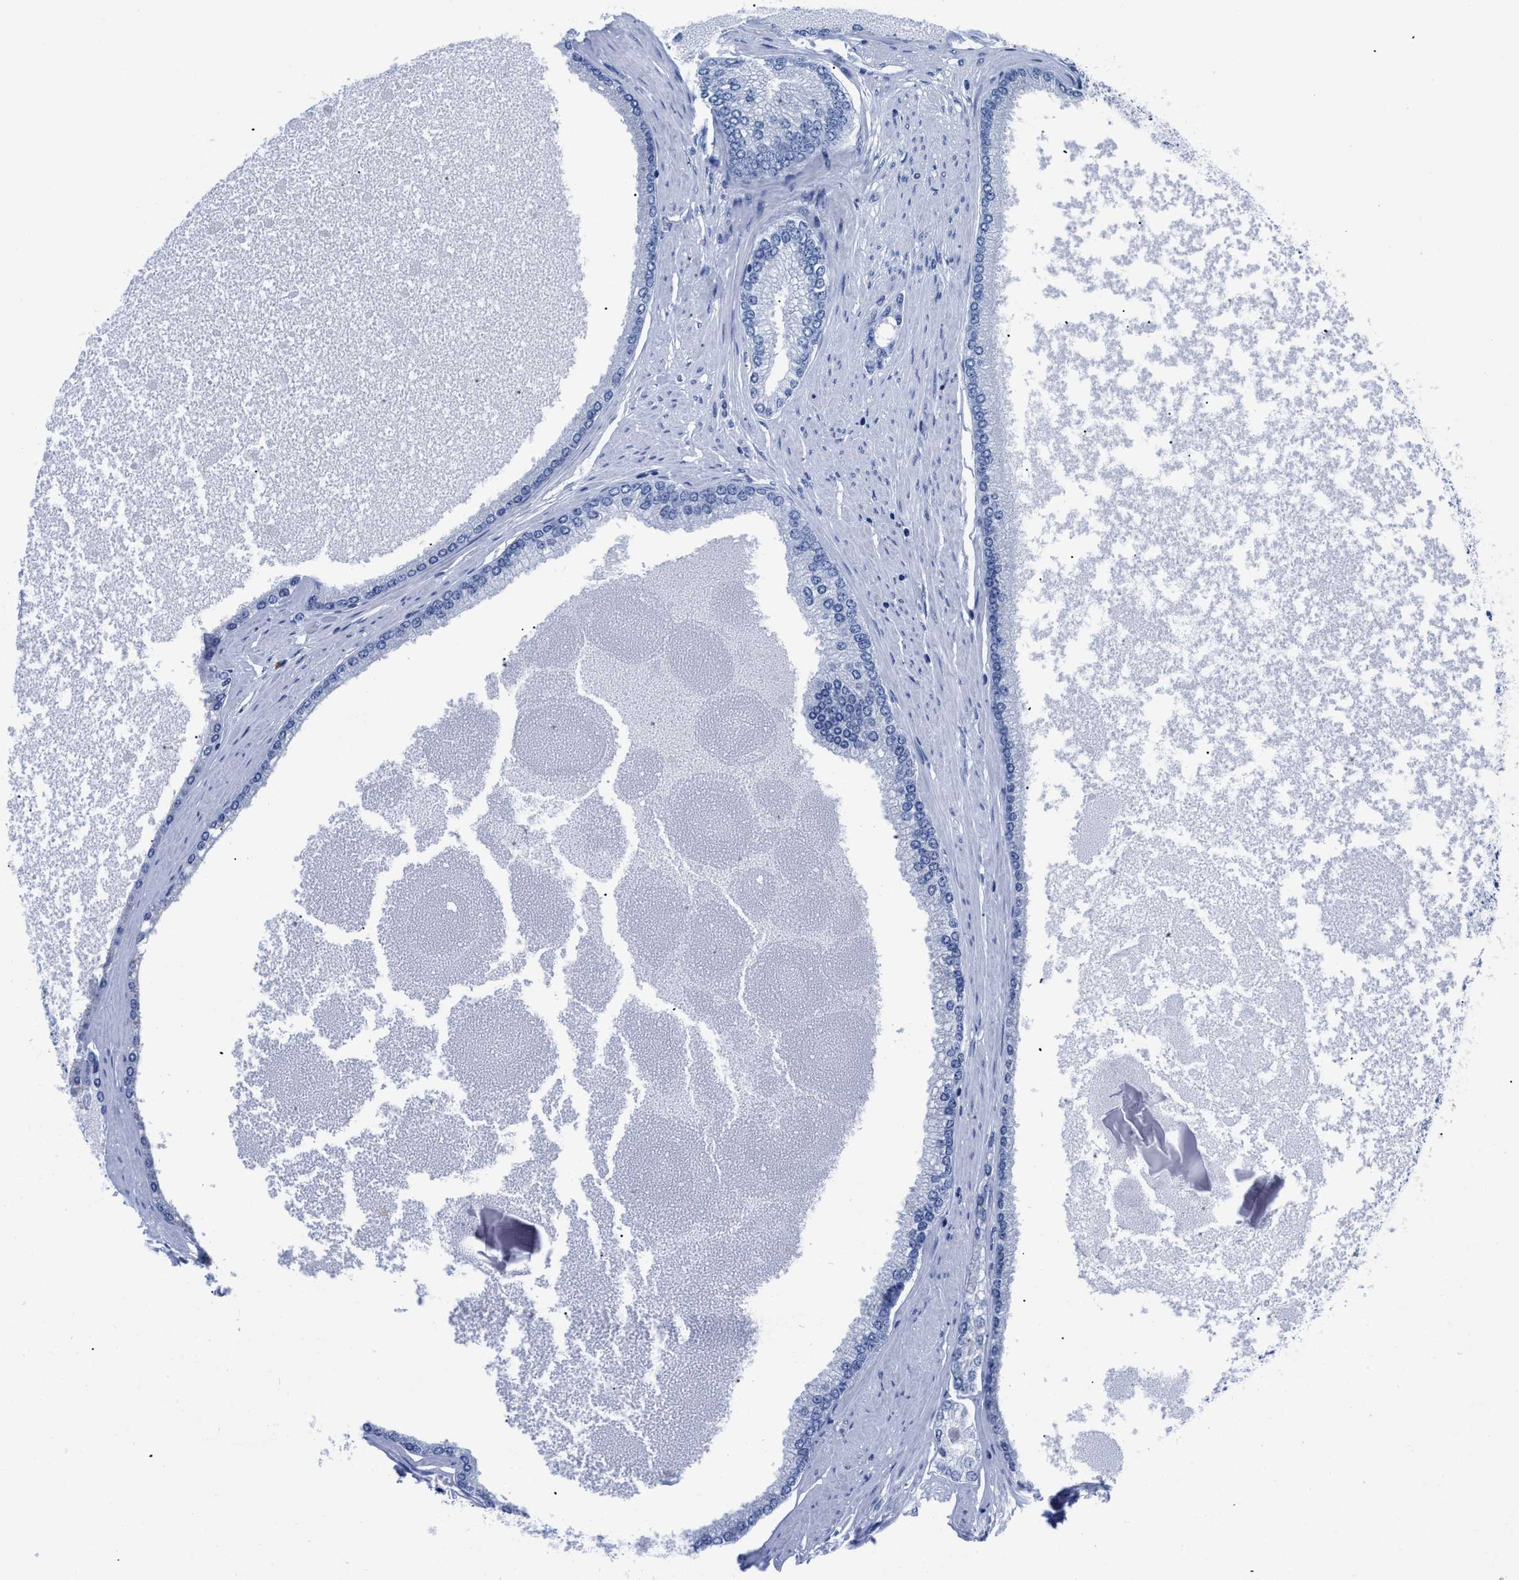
{"staining": {"intensity": "negative", "quantity": "none", "location": "none"}, "tissue": "prostate cancer", "cell_type": "Tumor cells", "image_type": "cancer", "snomed": [{"axis": "morphology", "description": "Adenocarcinoma, High grade"}, {"axis": "topography", "description": "Prostate"}], "caption": "Human prostate cancer (high-grade adenocarcinoma) stained for a protein using immunohistochemistry exhibits no positivity in tumor cells.", "gene": "DUSP26", "patient": {"sex": "male", "age": 61}}